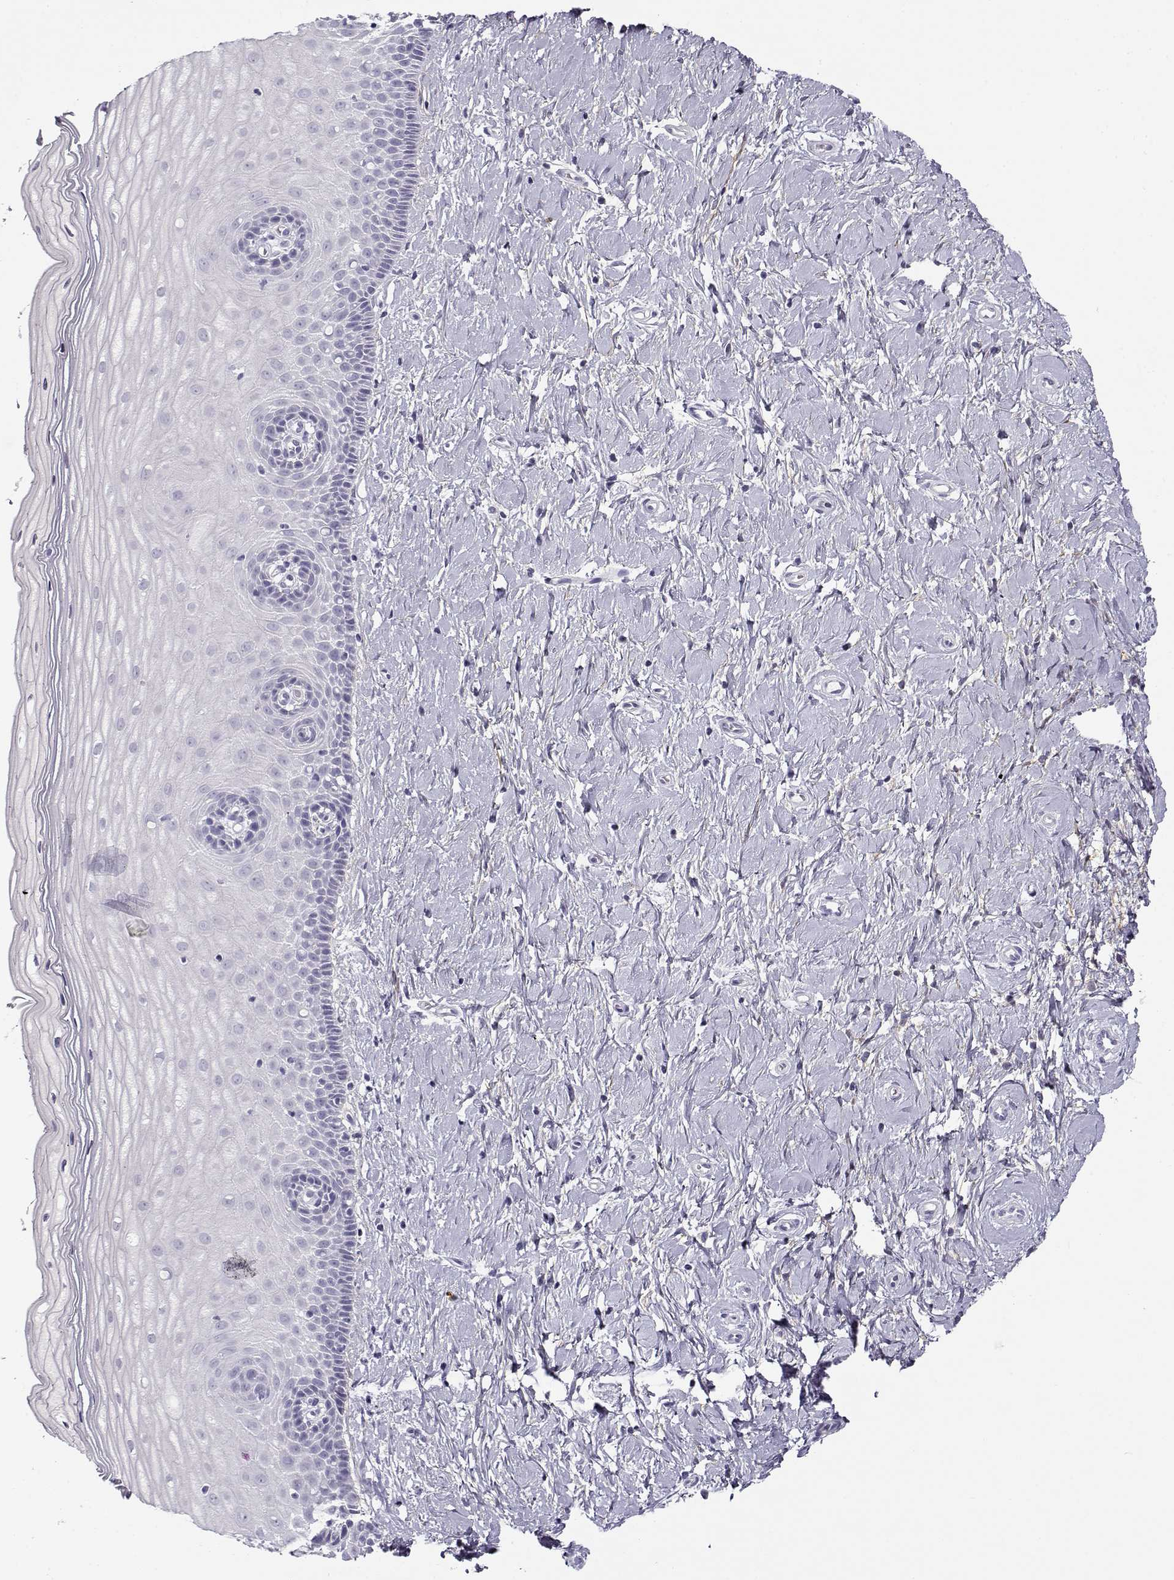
{"staining": {"intensity": "negative", "quantity": "none", "location": "none"}, "tissue": "cervix", "cell_type": "Glandular cells", "image_type": "normal", "snomed": [{"axis": "morphology", "description": "Normal tissue, NOS"}, {"axis": "topography", "description": "Cervix"}], "caption": "An IHC micrograph of unremarkable cervix is shown. There is no staining in glandular cells of cervix. (DAB (3,3'-diaminobenzidine) IHC with hematoxylin counter stain).", "gene": "GTSF1L", "patient": {"sex": "female", "age": 37}}